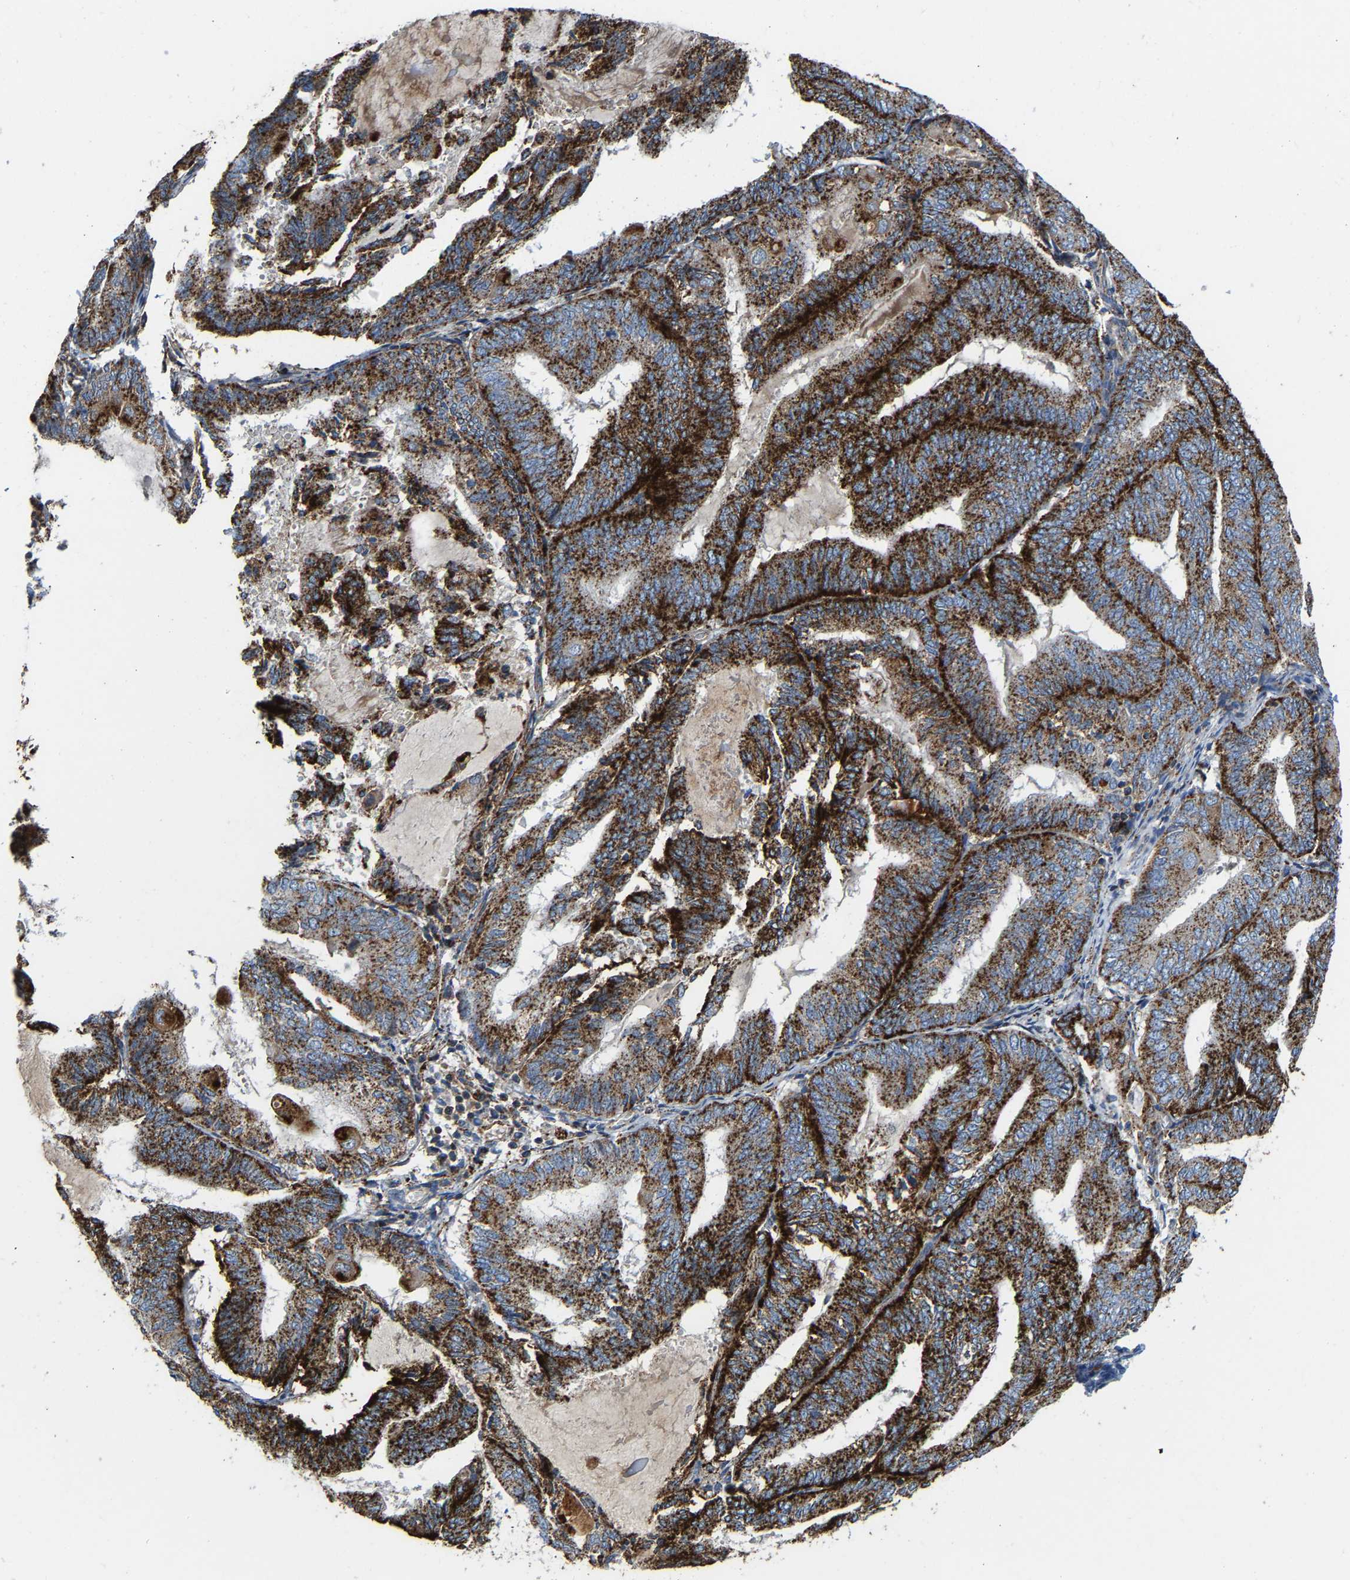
{"staining": {"intensity": "strong", "quantity": ">75%", "location": "cytoplasmic/membranous"}, "tissue": "endometrial cancer", "cell_type": "Tumor cells", "image_type": "cancer", "snomed": [{"axis": "morphology", "description": "Adenocarcinoma, NOS"}, {"axis": "topography", "description": "Endometrium"}], "caption": "High-magnification brightfield microscopy of endometrial cancer stained with DAB (brown) and counterstained with hematoxylin (blue). tumor cells exhibit strong cytoplasmic/membranous expression is present in approximately>75% of cells.", "gene": "DPP7", "patient": {"sex": "female", "age": 81}}